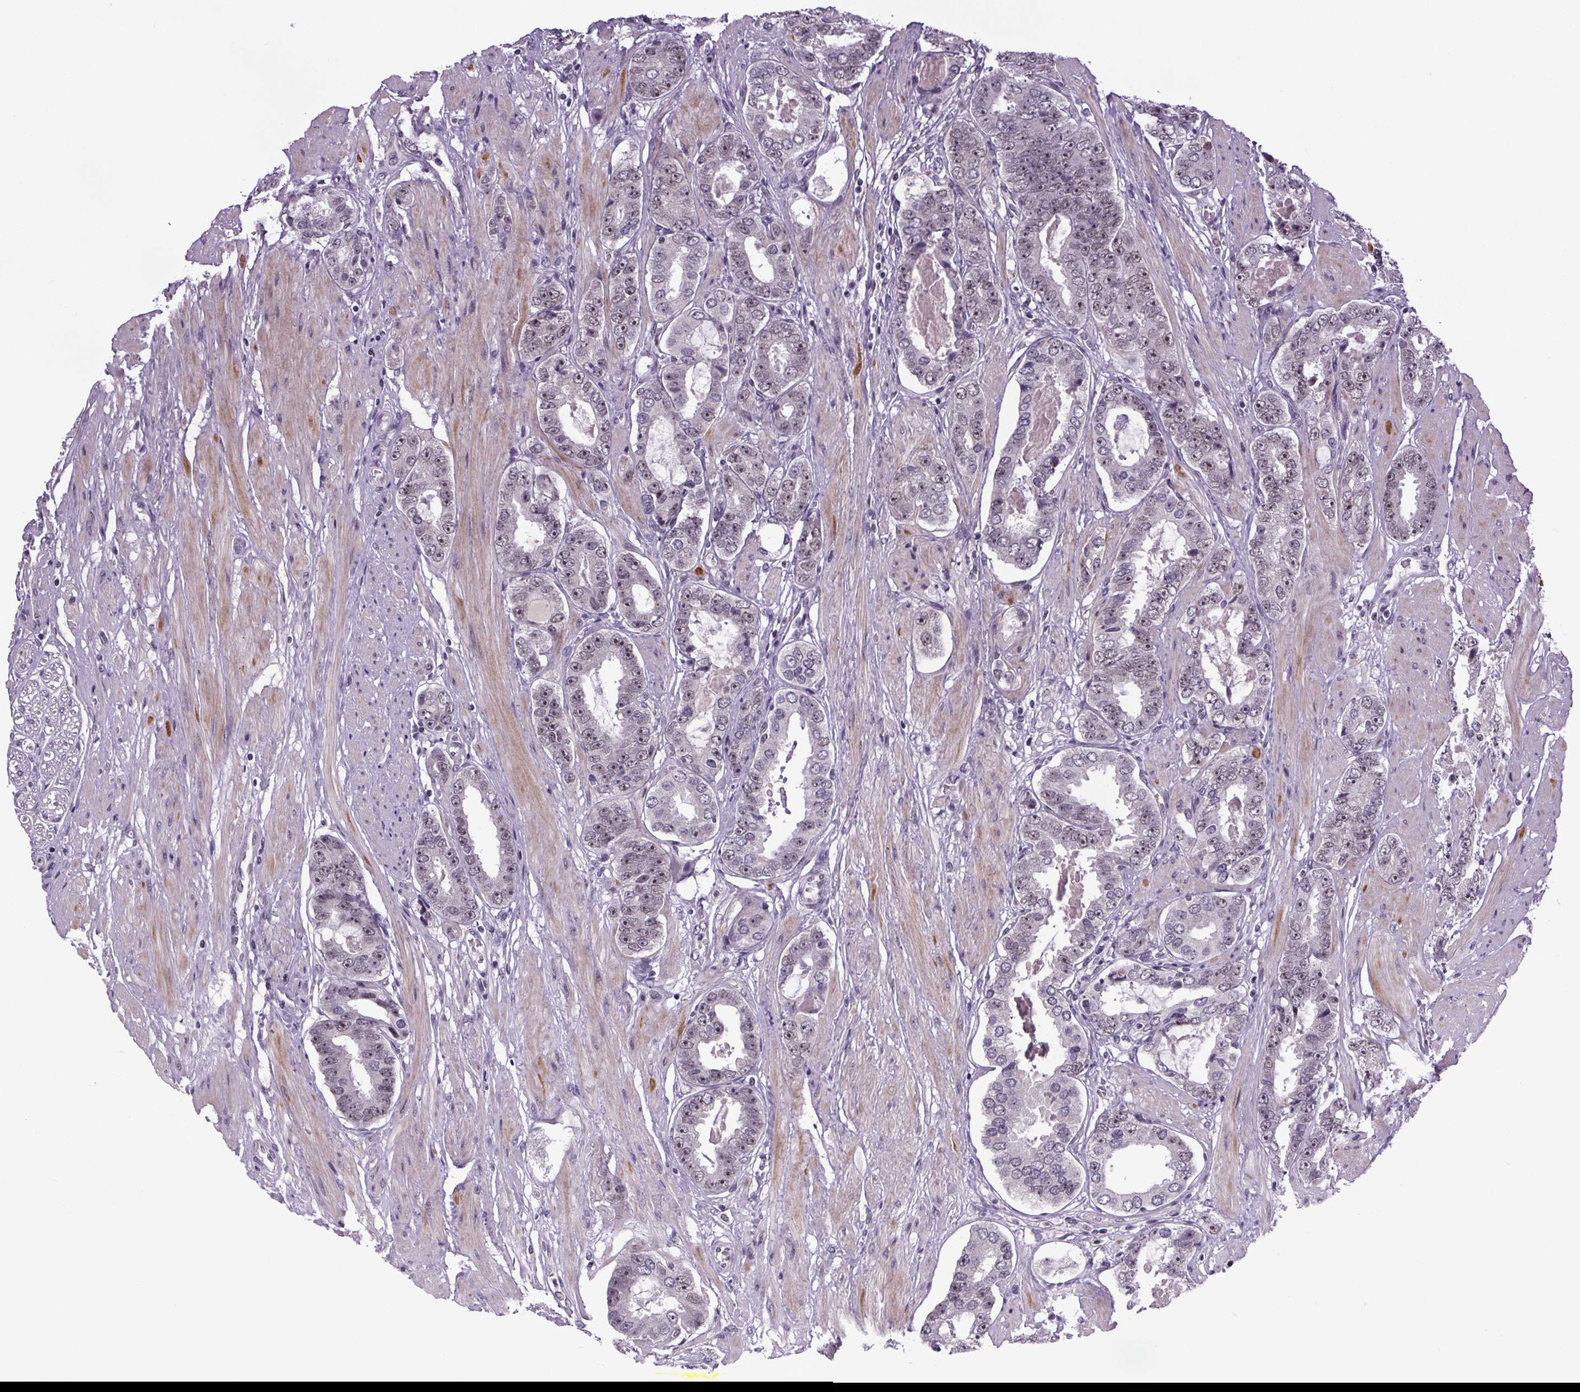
{"staining": {"intensity": "weak", "quantity": "25%-75%", "location": "nuclear"}, "tissue": "prostate cancer", "cell_type": "Tumor cells", "image_type": "cancer", "snomed": [{"axis": "morphology", "description": "Adenocarcinoma, High grade"}, {"axis": "topography", "description": "Prostate"}], "caption": "Prostate high-grade adenocarcinoma stained with a protein marker shows weak staining in tumor cells.", "gene": "ATMIN", "patient": {"sex": "male", "age": 63}}